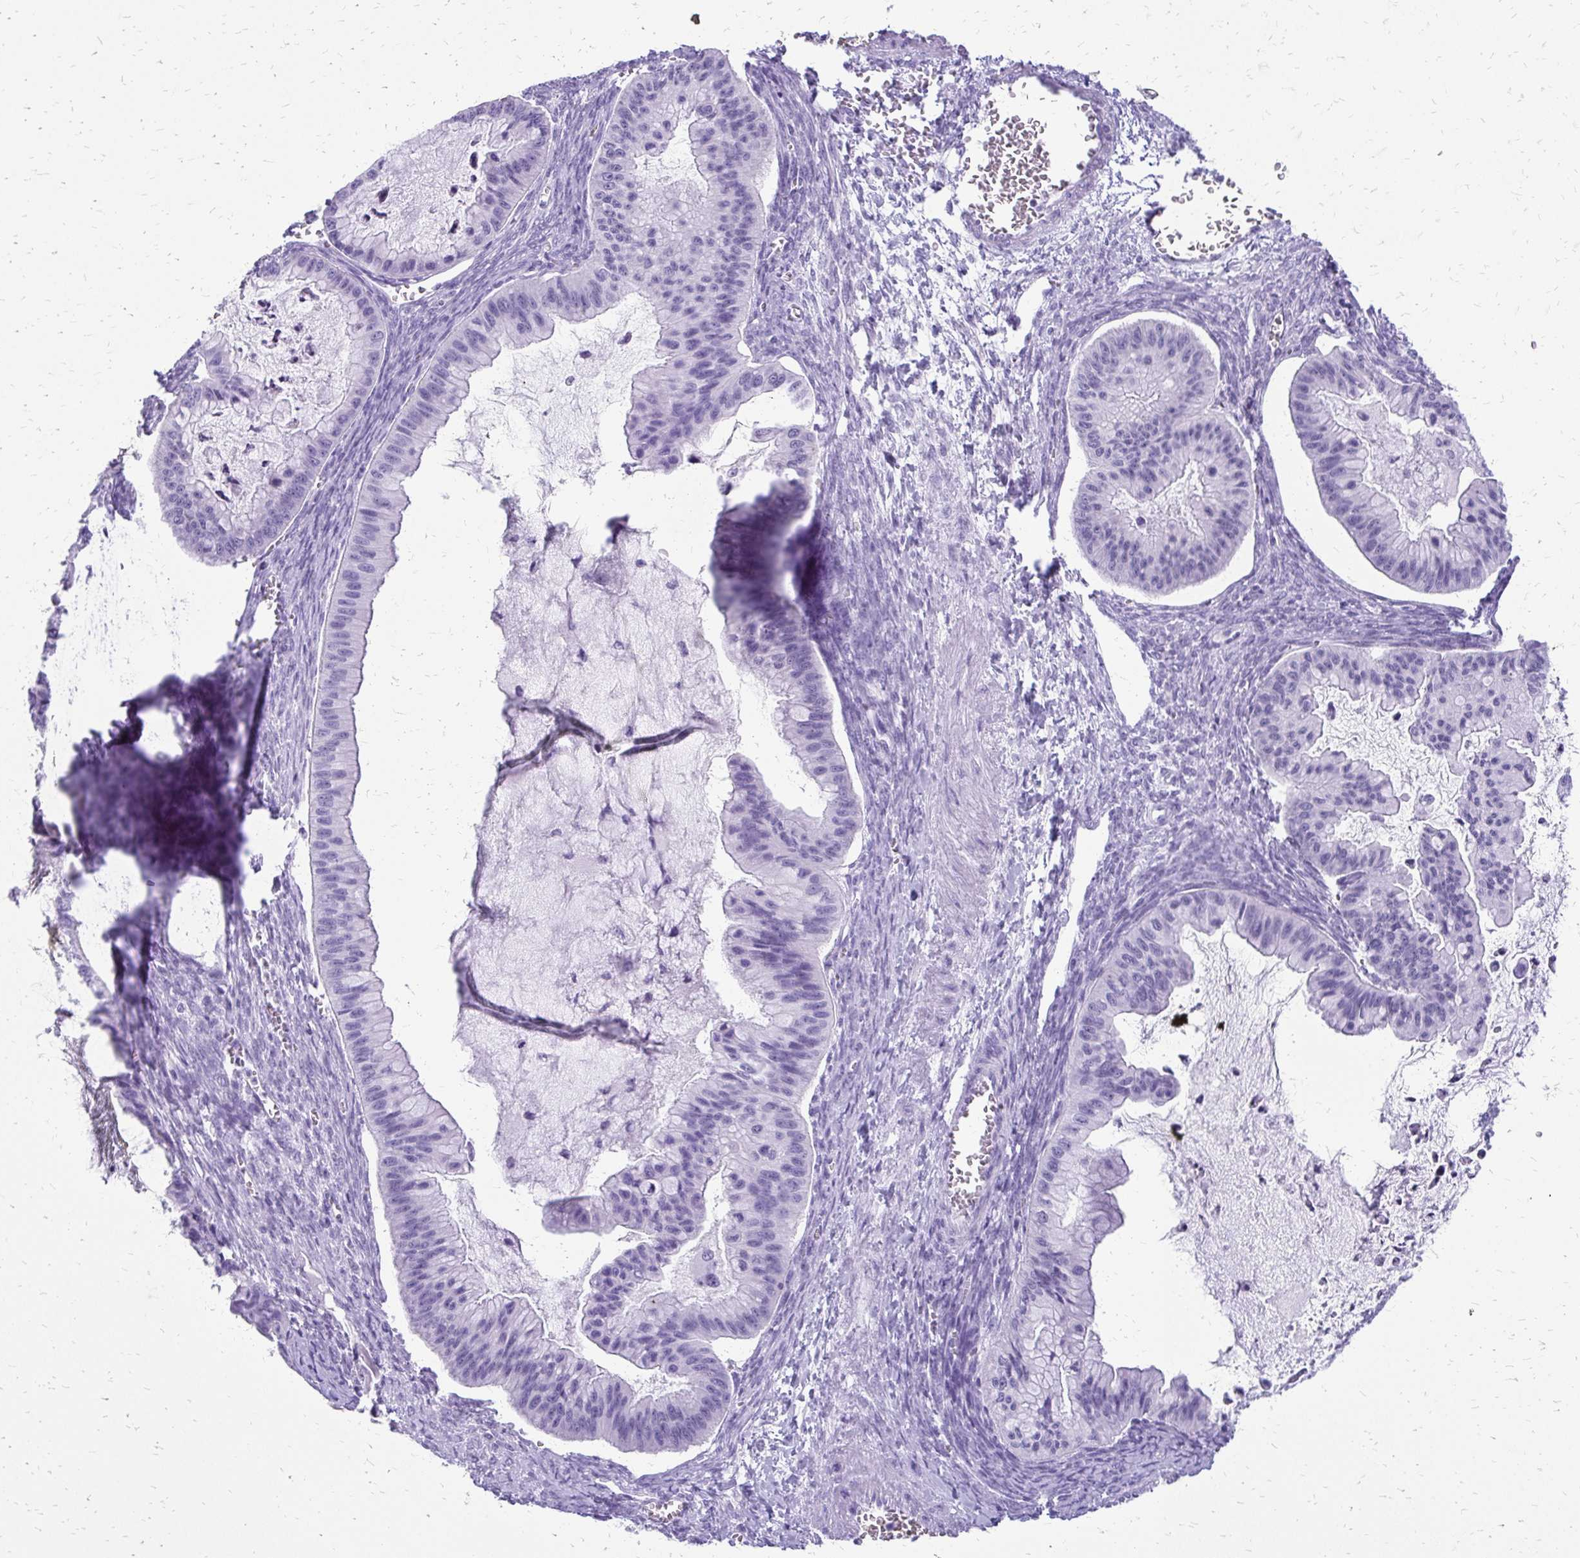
{"staining": {"intensity": "negative", "quantity": "none", "location": "none"}, "tissue": "ovarian cancer", "cell_type": "Tumor cells", "image_type": "cancer", "snomed": [{"axis": "morphology", "description": "Cystadenocarcinoma, mucinous, NOS"}, {"axis": "topography", "description": "Ovary"}], "caption": "Immunohistochemistry micrograph of ovarian cancer (mucinous cystadenocarcinoma) stained for a protein (brown), which reveals no staining in tumor cells. The staining is performed using DAB brown chromogen with nuclei counter-stained in using hematoxylin.", "gene": "SLC32A1", "patient": {"sex": "female", "age": 72}}